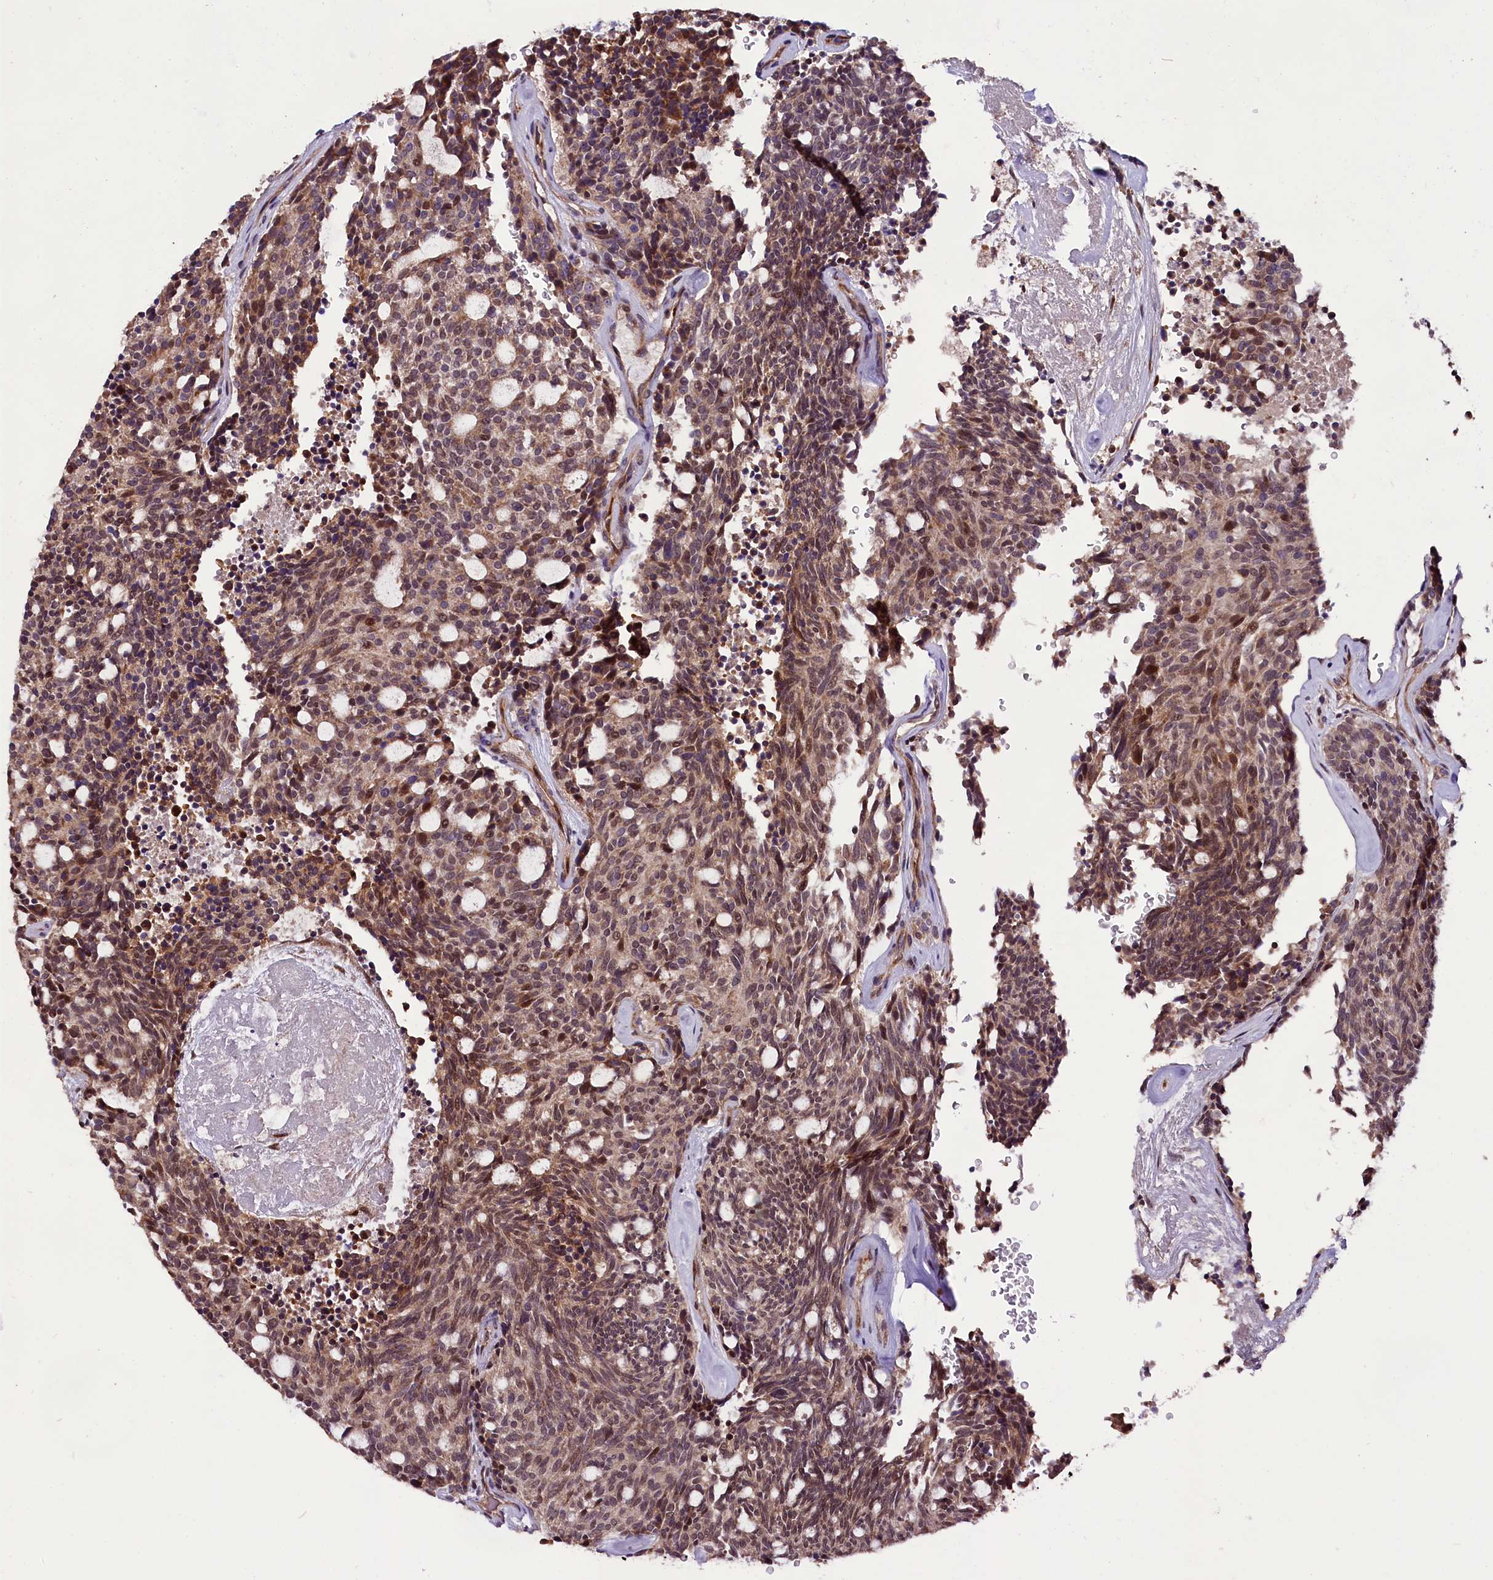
{"staining": {"intensity": "moderate", "quantity": "25%-75%", "location": "cytoplasmic/membranous,nuclear"}, "tissue": "carcinoid", "cell_type": "Tumor cells", "image_type": "cancer", "snomed": [{"axis": "morphology", "description": "Carcinoid, malignant, NOS"}, {"axis": "topography", "description": "Pancreas"}], "caption": "IHC photomicrograph of neoplastic tissue: human malignant carcinoid stained using immunohistochemistry (IHC) reveals medium levels of moderate protein expression localized specifically in the cytoplasmic/membranous and nuclear of tumor cells, appearing as a cytoplasmic/membranous and nuclear brown color.", "gene": "RPUSD2", "patient": {"sex": "female", "age": 54}}